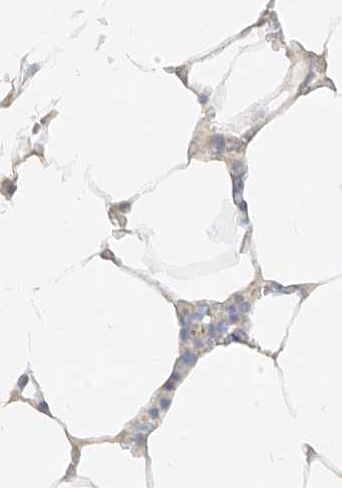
{"staining": {"intensity": "negative", "quantity": "none", "location": "none"}, "tissue": "bone marrow", "cell_type": "Hematopoietic cells", "image_type": "normal", "snomed": [{"axis": "morphology", "description": "Normal tissue, NOS"}, {"axis": "topography", "description": "Bone marrow"}], "caption": "This is an immunohistochemistry photomicrograph of benign bone marrow. There is no positivity in hematopoietic cells.", "gene": "LIPT1", "patient": {"sex": "male", "age": 70}}